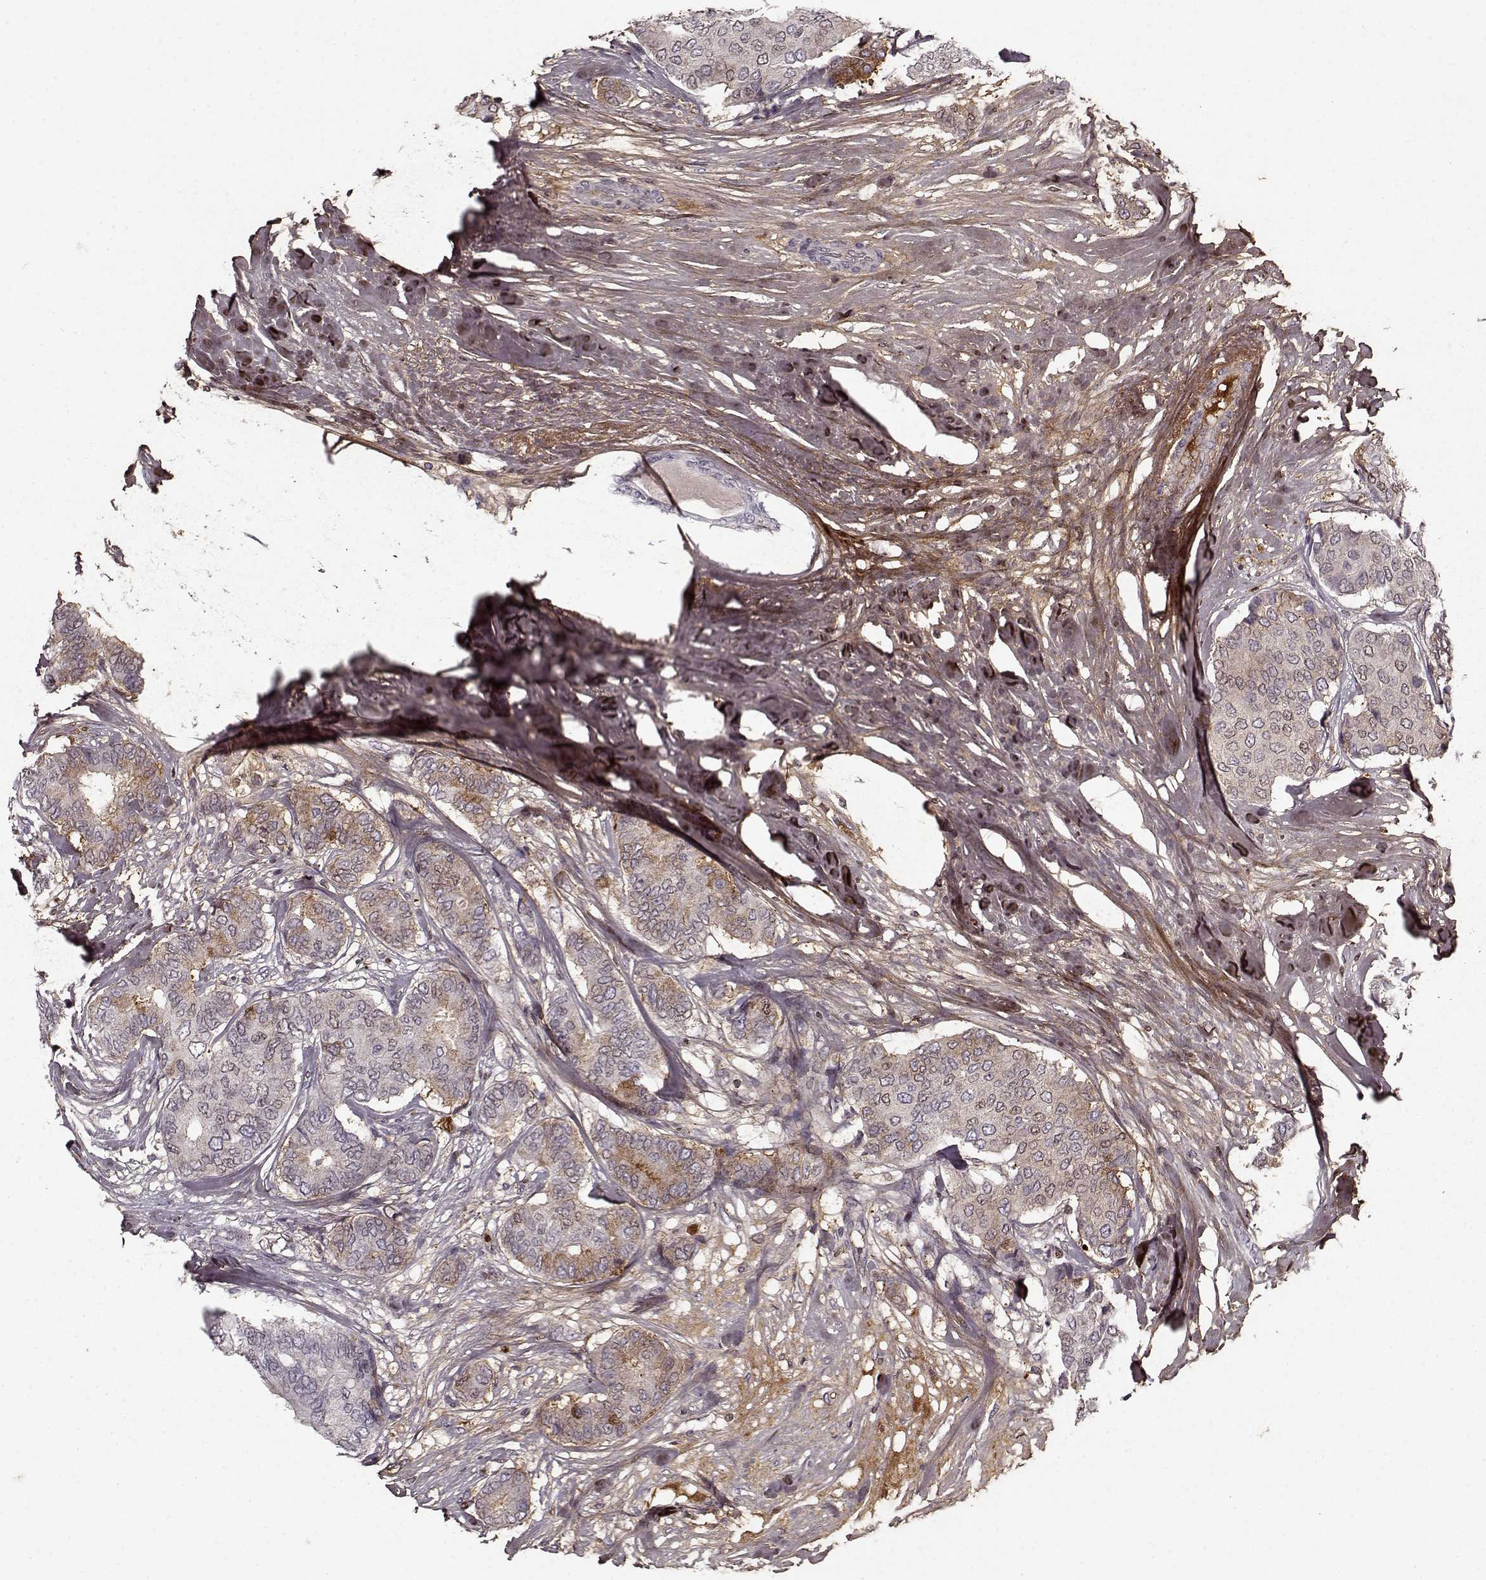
{"staining": {"intensity": "moderate", "quantity": "<25%", "location": "cytoplasmic/membranous"}, "tissue": "breast cancer", "cell_type": "Tumor cells", "image_type": "cancer", "snomed": [{"axis": "morphology", "description": "Duct carcinoma"}, {"axis": "topography", "description": "Breast"}], "caption": "Protein positivity by immunohistochemistry (IHC) shows moderate cytoplasmic/membranous positivity in about <25% of tumor cells in invasive ductal carcinoma (breast).", "gene": "LUM", "patient": {"sex": "female", "age": 75}}